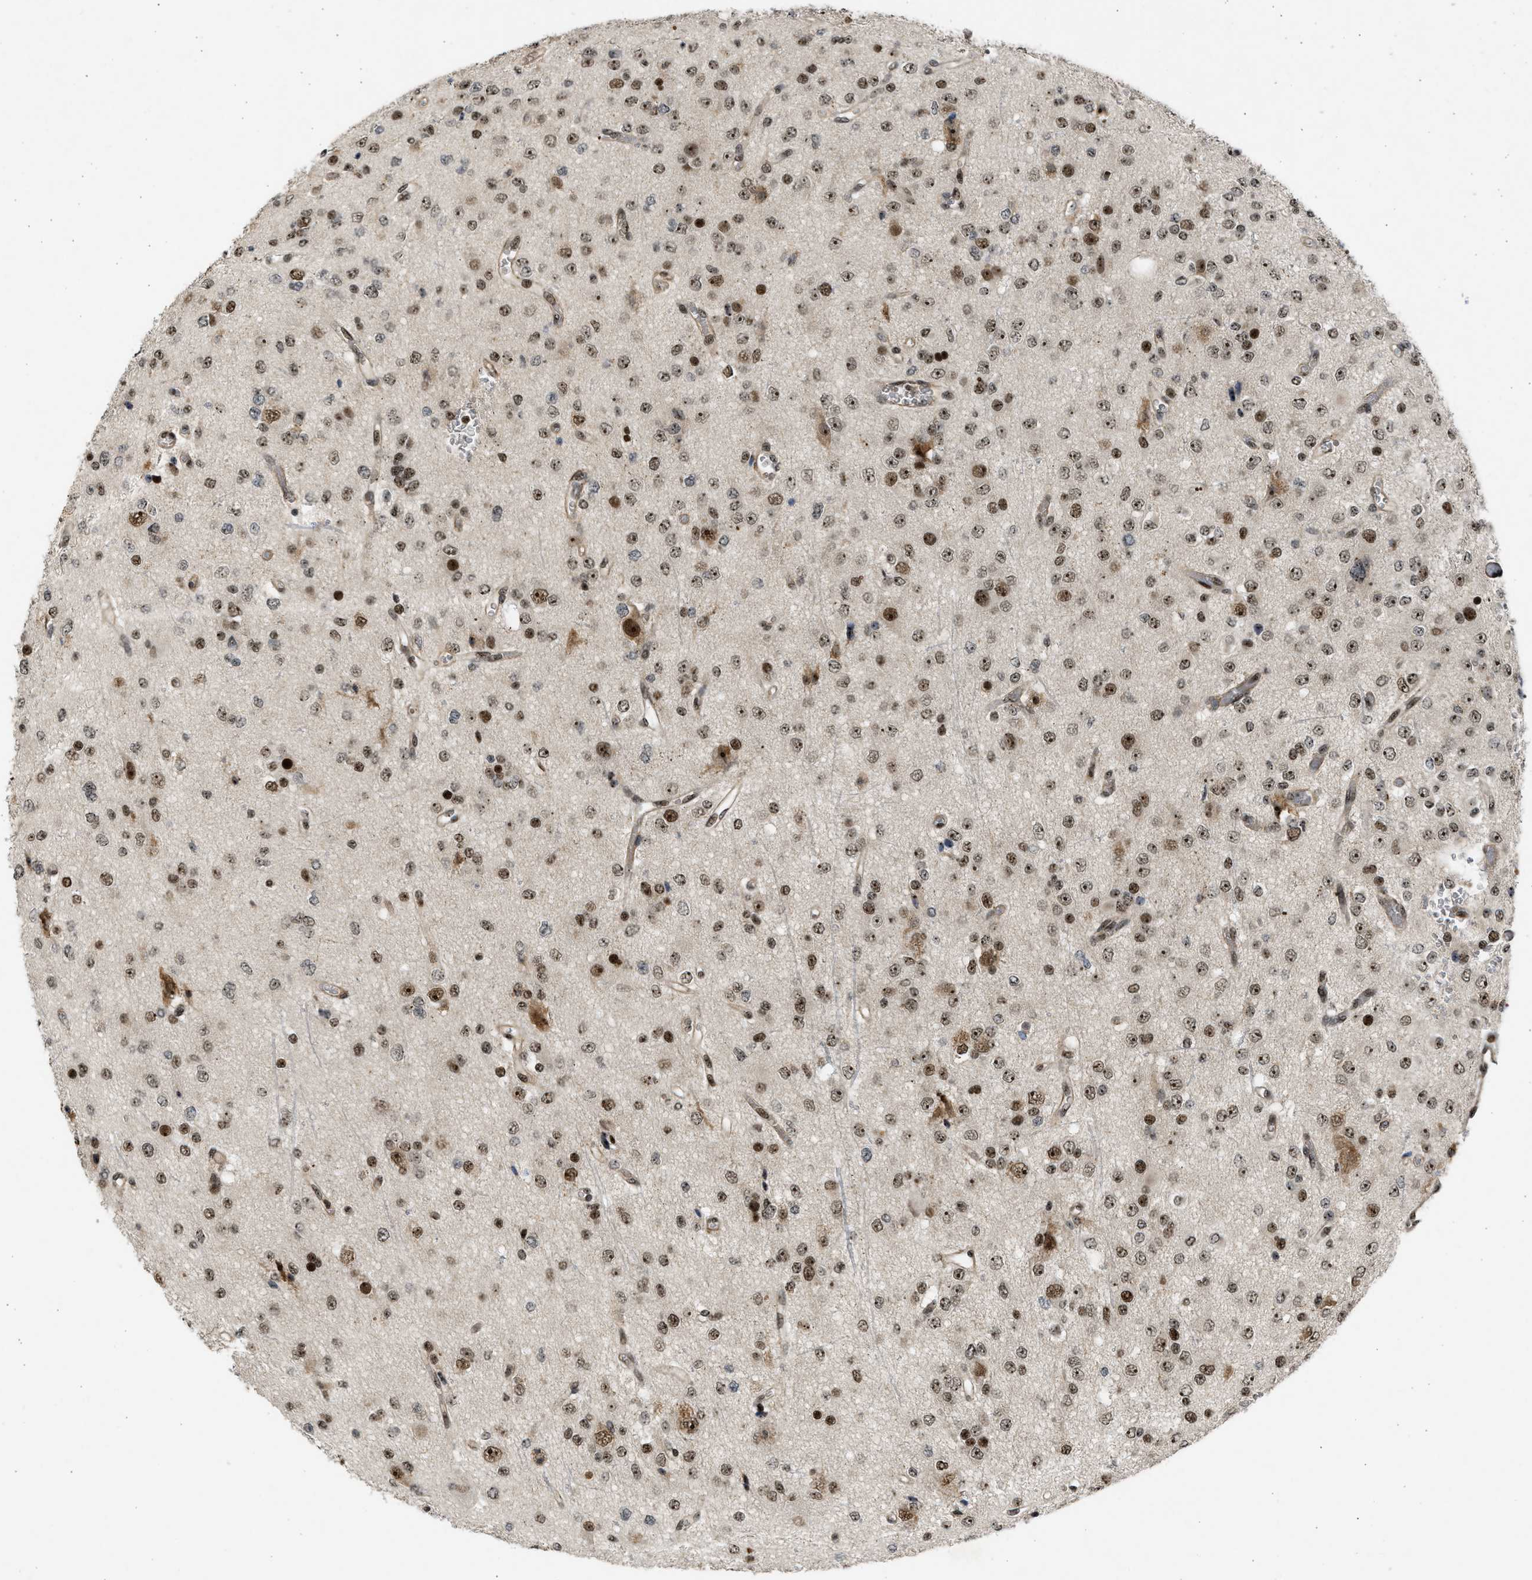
{"staining": {"intensity": "moderate", "quantity": ">75%", "location": "nuclear"}, "tissue": "glioma", "cell_type": "Tumor cells", "image_type": "cancer", "snomed": [{"axis": "morphology", "description": "Glioma, malignant, Low grade"}, {"axis": "topography", "description": "Brain"}], "caption": "Glioma stained with immunohistochemistry (IHC) exhibits moderate nuclear expression in about >75% of tumor cells.", "gene": "TFDP2", "patient": {"sex": "male", "age": 38}}